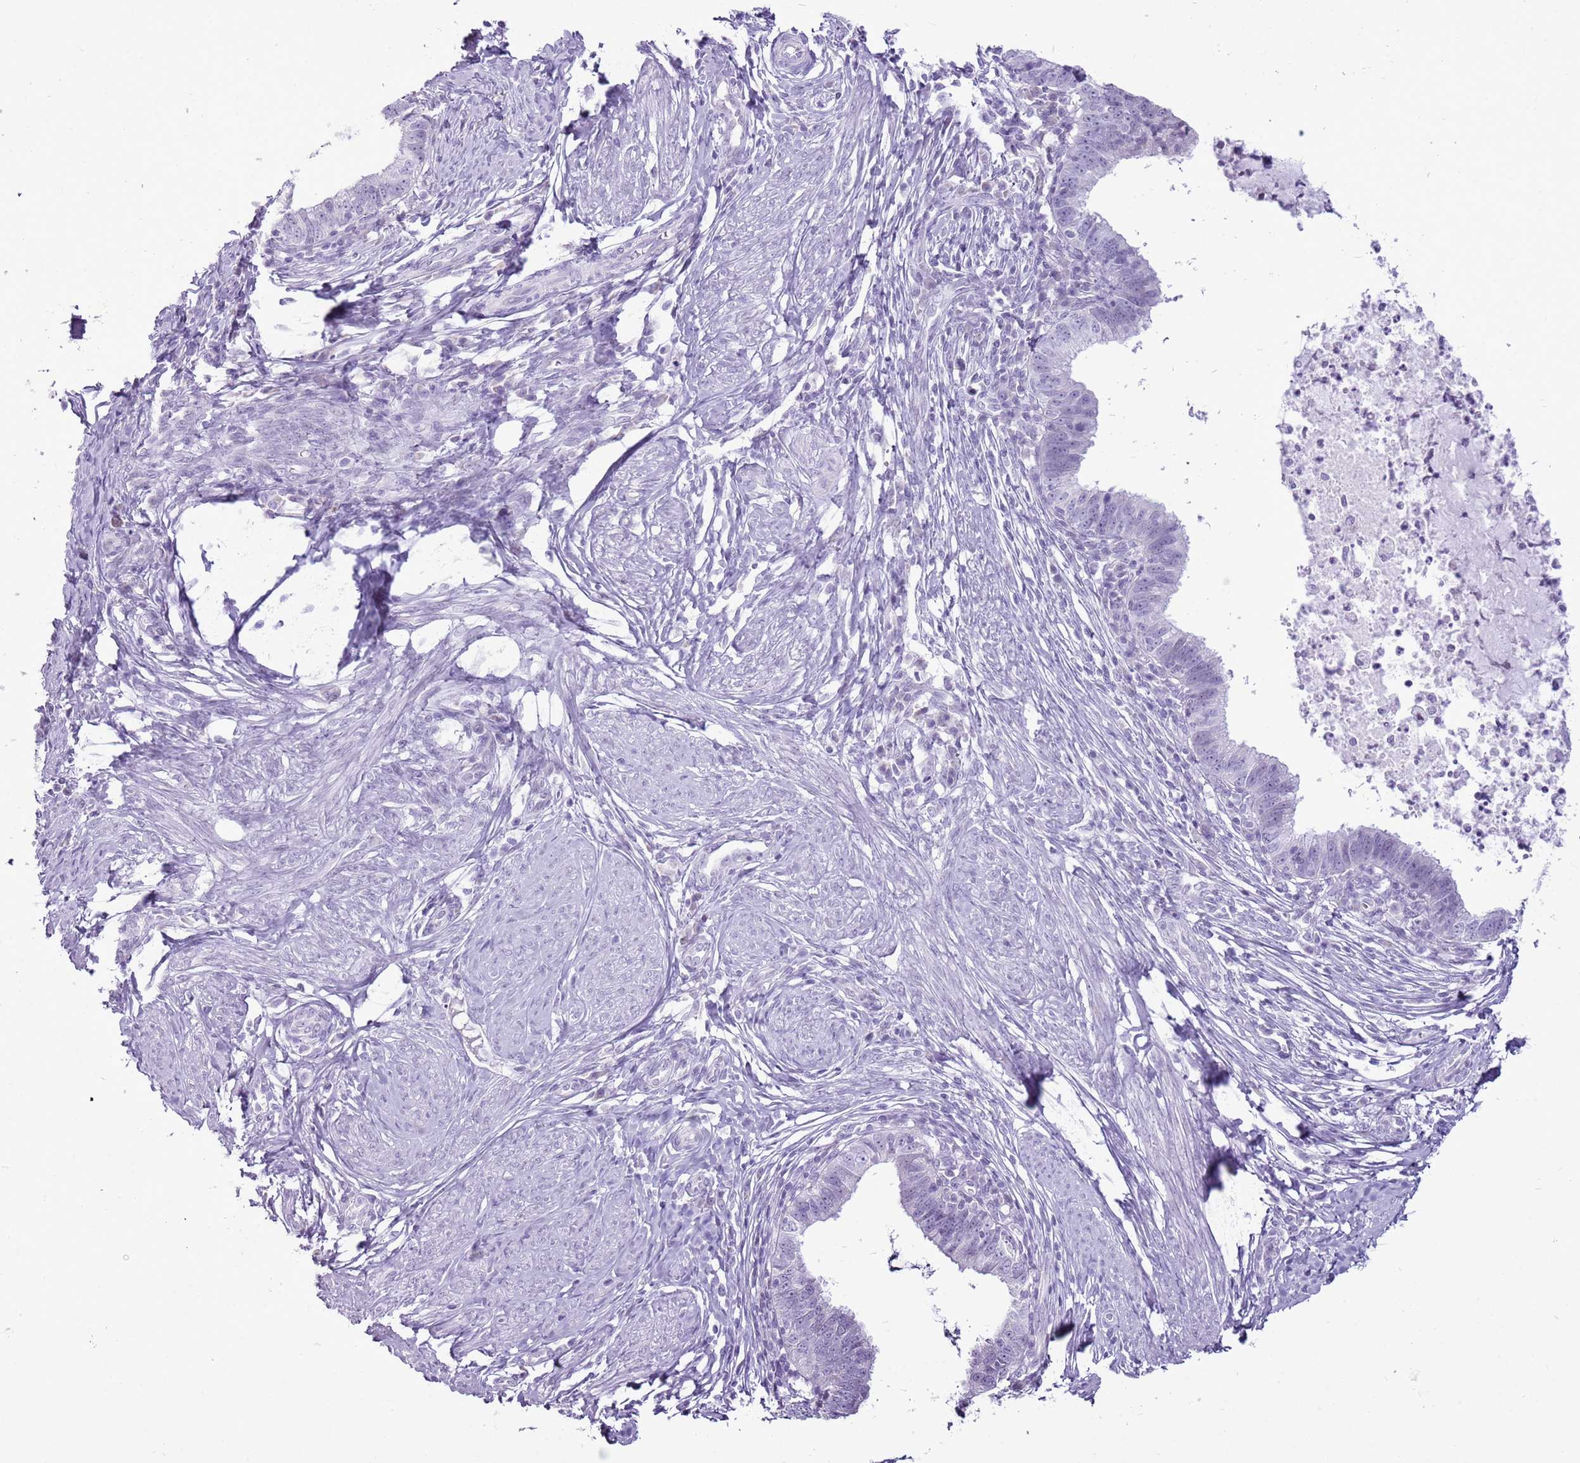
{"staining": {"intensity": "negative", "quantity": "none", "location": "none"}, "tissue": "cervical cancer", "cell_type": "Tumor cells", "image_type": "cancer", "snomed": [{"axis": "morphology", "description": "Adenocarcinoma, NOS"}, {"axis": "topography", "description": "Cervix"}], "caption": "This is an IHC image of adenocarcinoma (cervical). There is no positivity in tumor cells.", "gene": "RPL3L", "patient": {"sex": "female", "age": 36}}